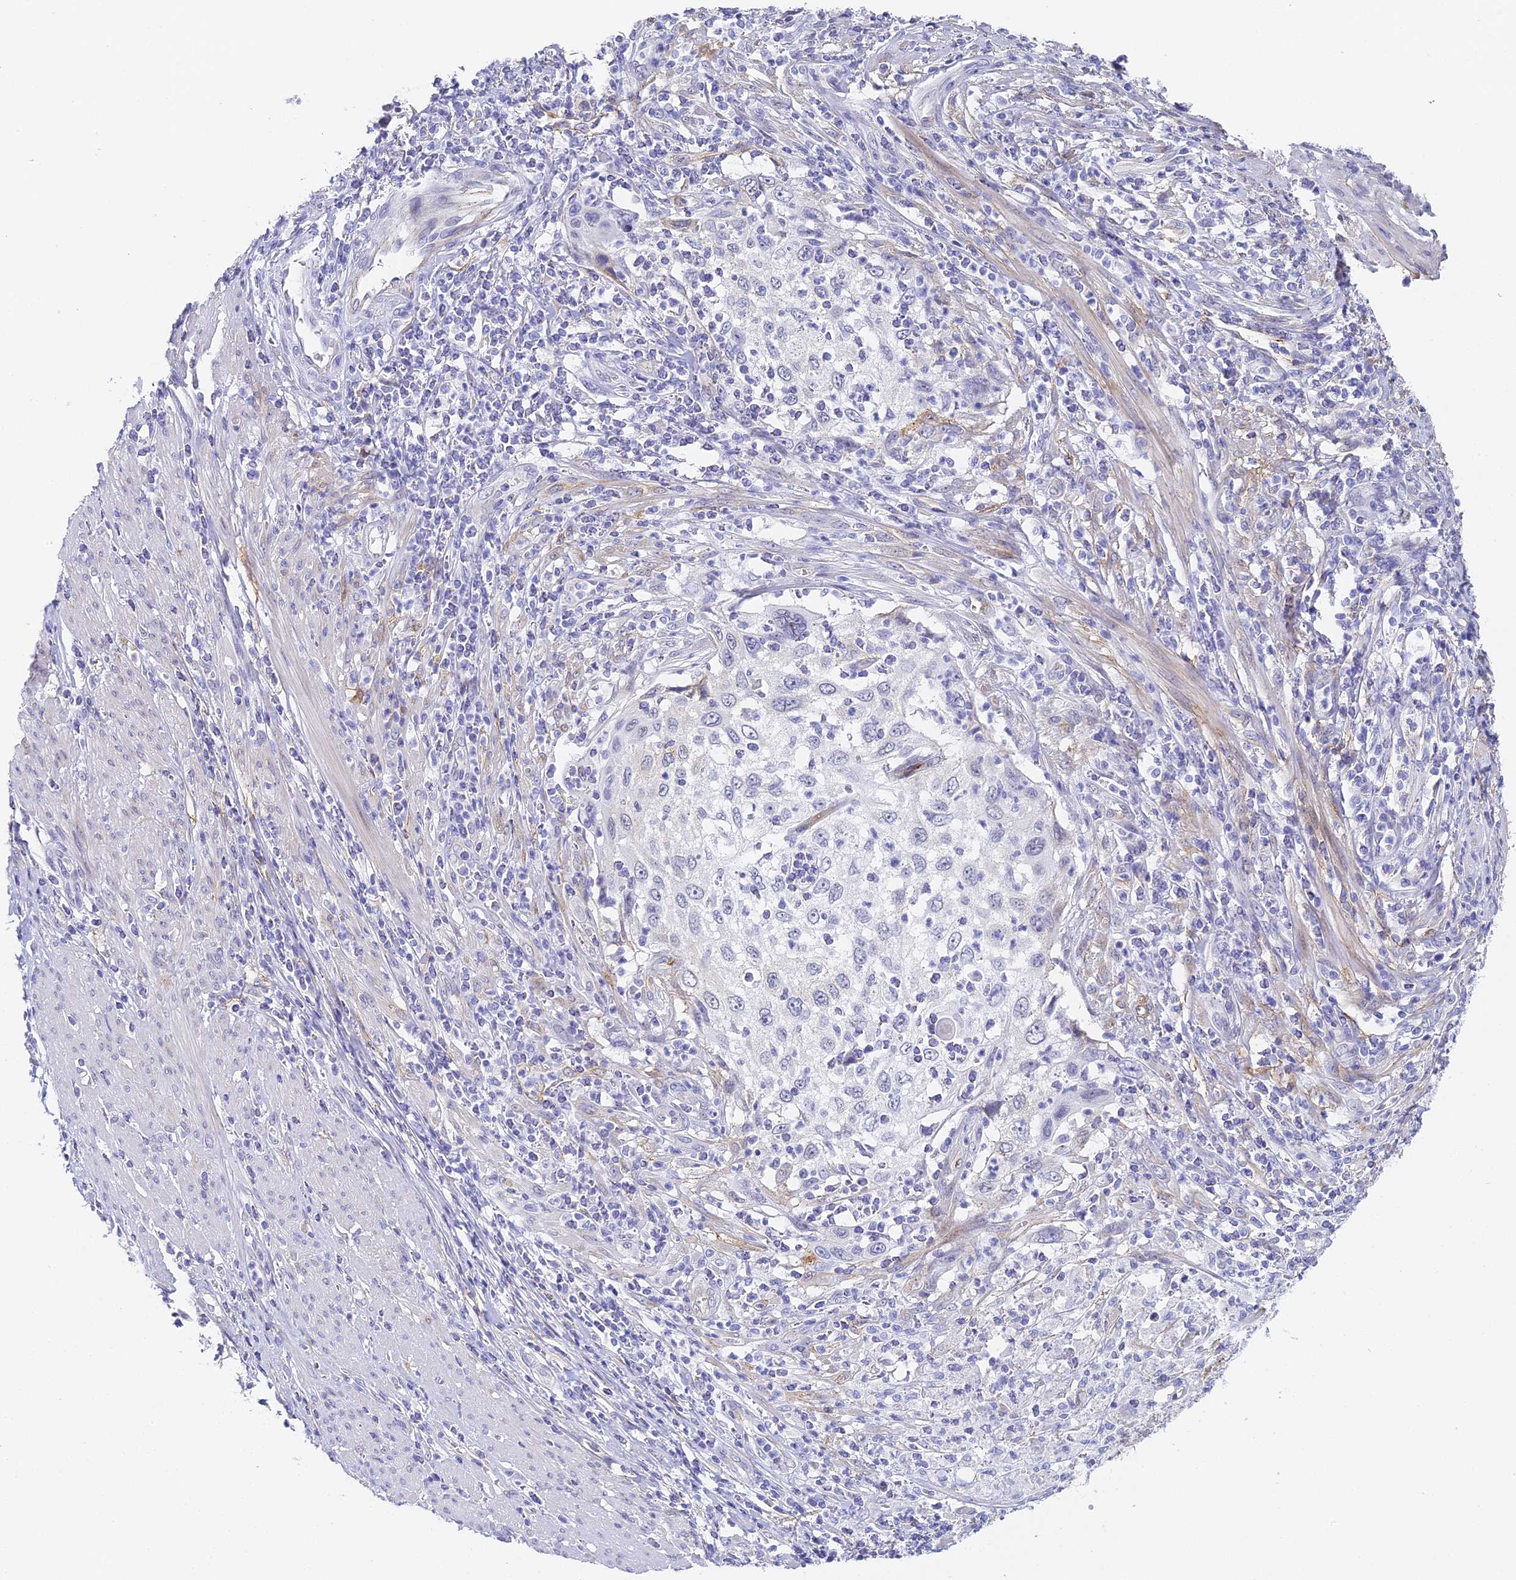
{"staining": {"intensity": "negative", "quantity": "none", "location": "none"}, "tissue": "cervical cancer", "cell_type": "Tumor cells", "image_type": "cancer", "snomed": [{"axis": "morphology", "description": "Squamous cell carcinoma, NOS"}, {"axis": "topography", "description": "Cervix"}], "caption": "Immunohistochemical staining of cervical squamous cell carcinoma exhibits no significant staining in tumor cells.", "gene": "GJA1", "patient": {"sex": "female", "age": 70}}